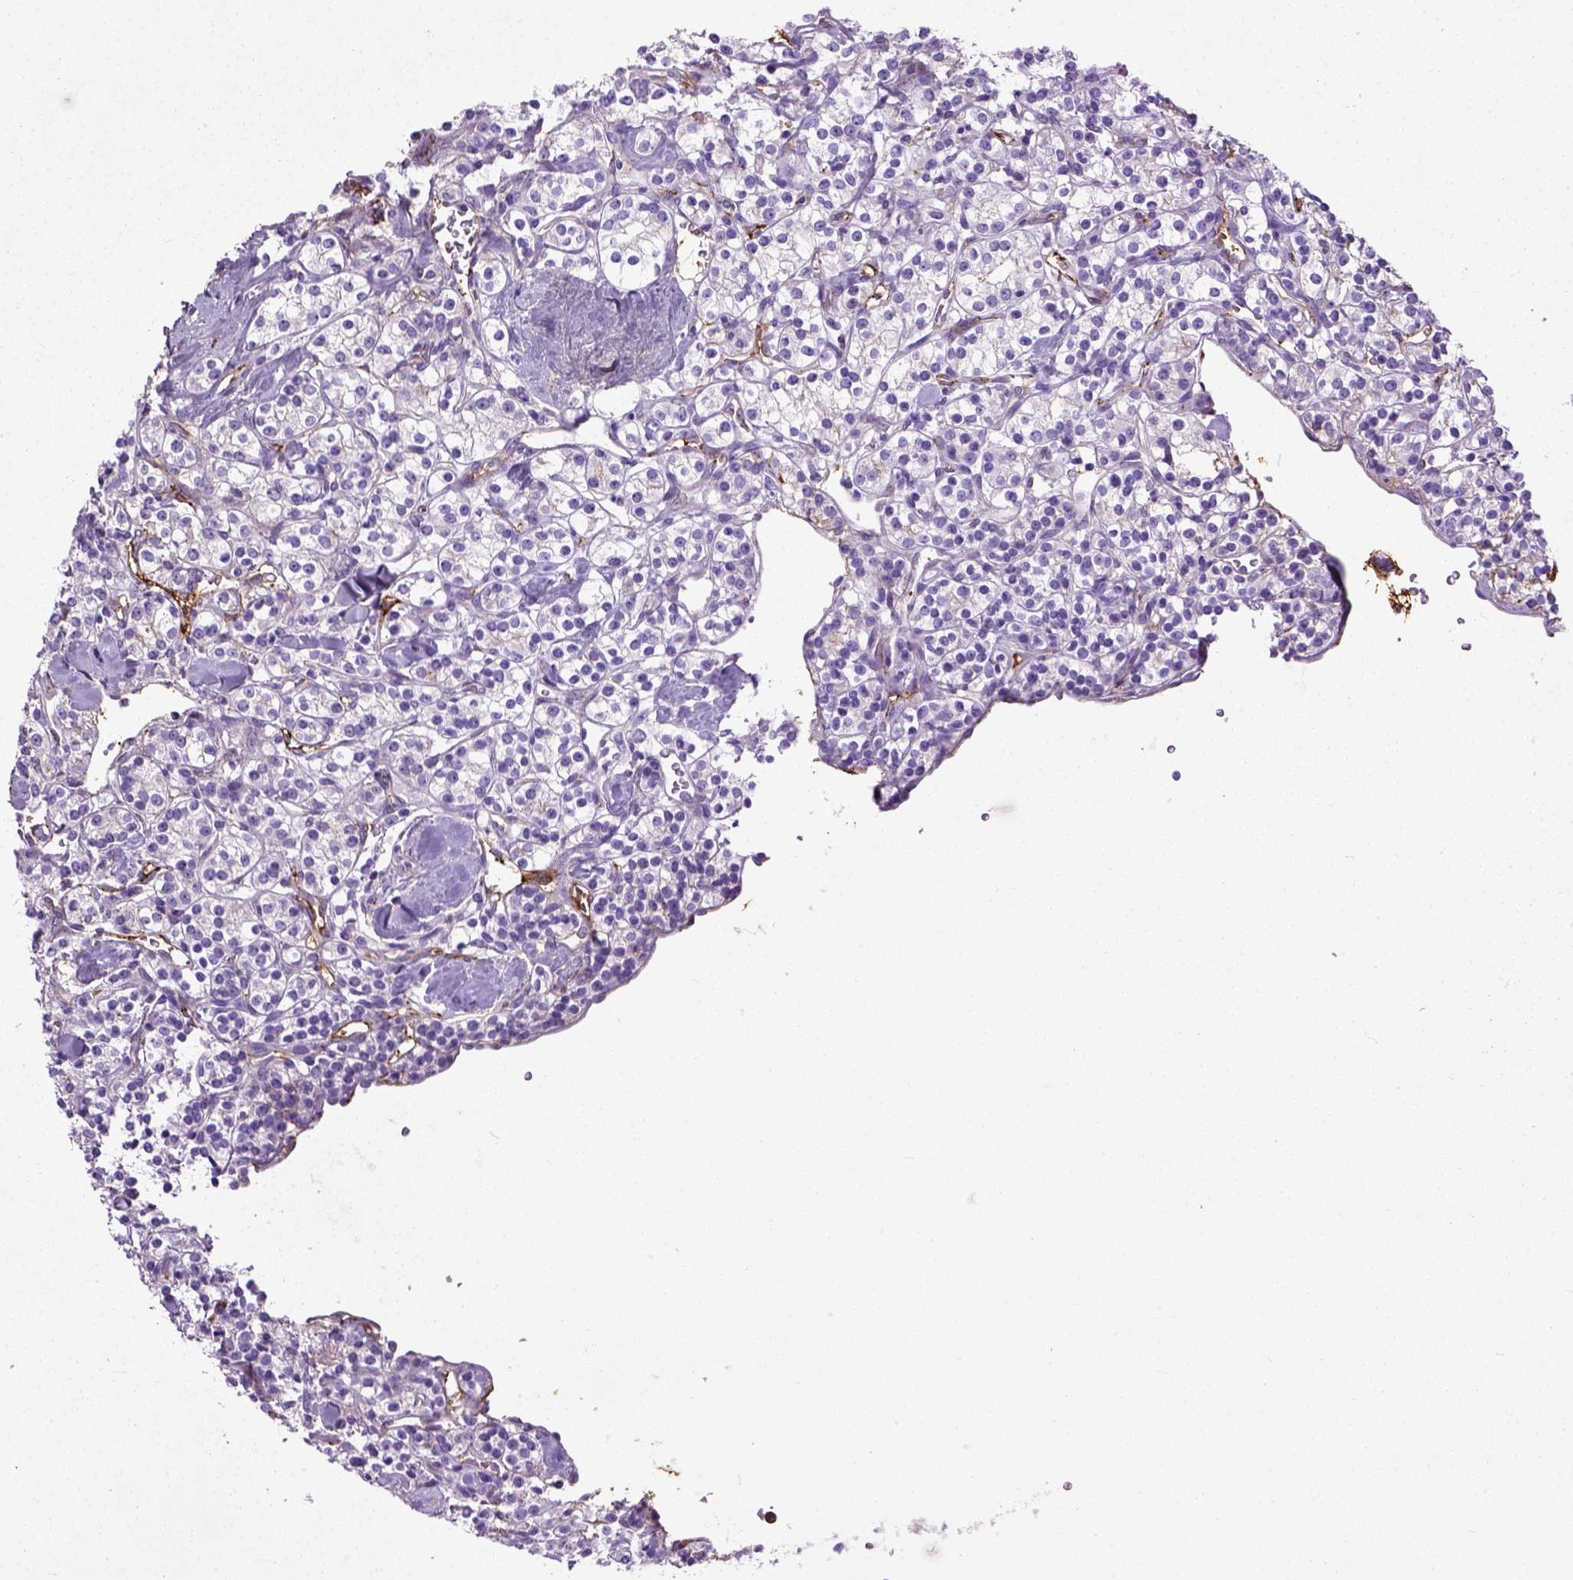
{"staining": {"intensity": "negative", "quantity": "none", "location": "none"}, "tissue": "renal cancer", "cell_type": "Tumor cells", "image_type": "cancer", "snomed": [{"axis": "morphology", "description": "Adenocarcinoma, NOS"}, {"axis": "topography", "description": "Kidney"}], "caption": "High power microscopy micrograph of an IHC histopathology image of renal cancer, revealing no significant staining in tumor cells.", "gene": "ADAMTS8", "patient": {"sex": "male", "age": 77}}